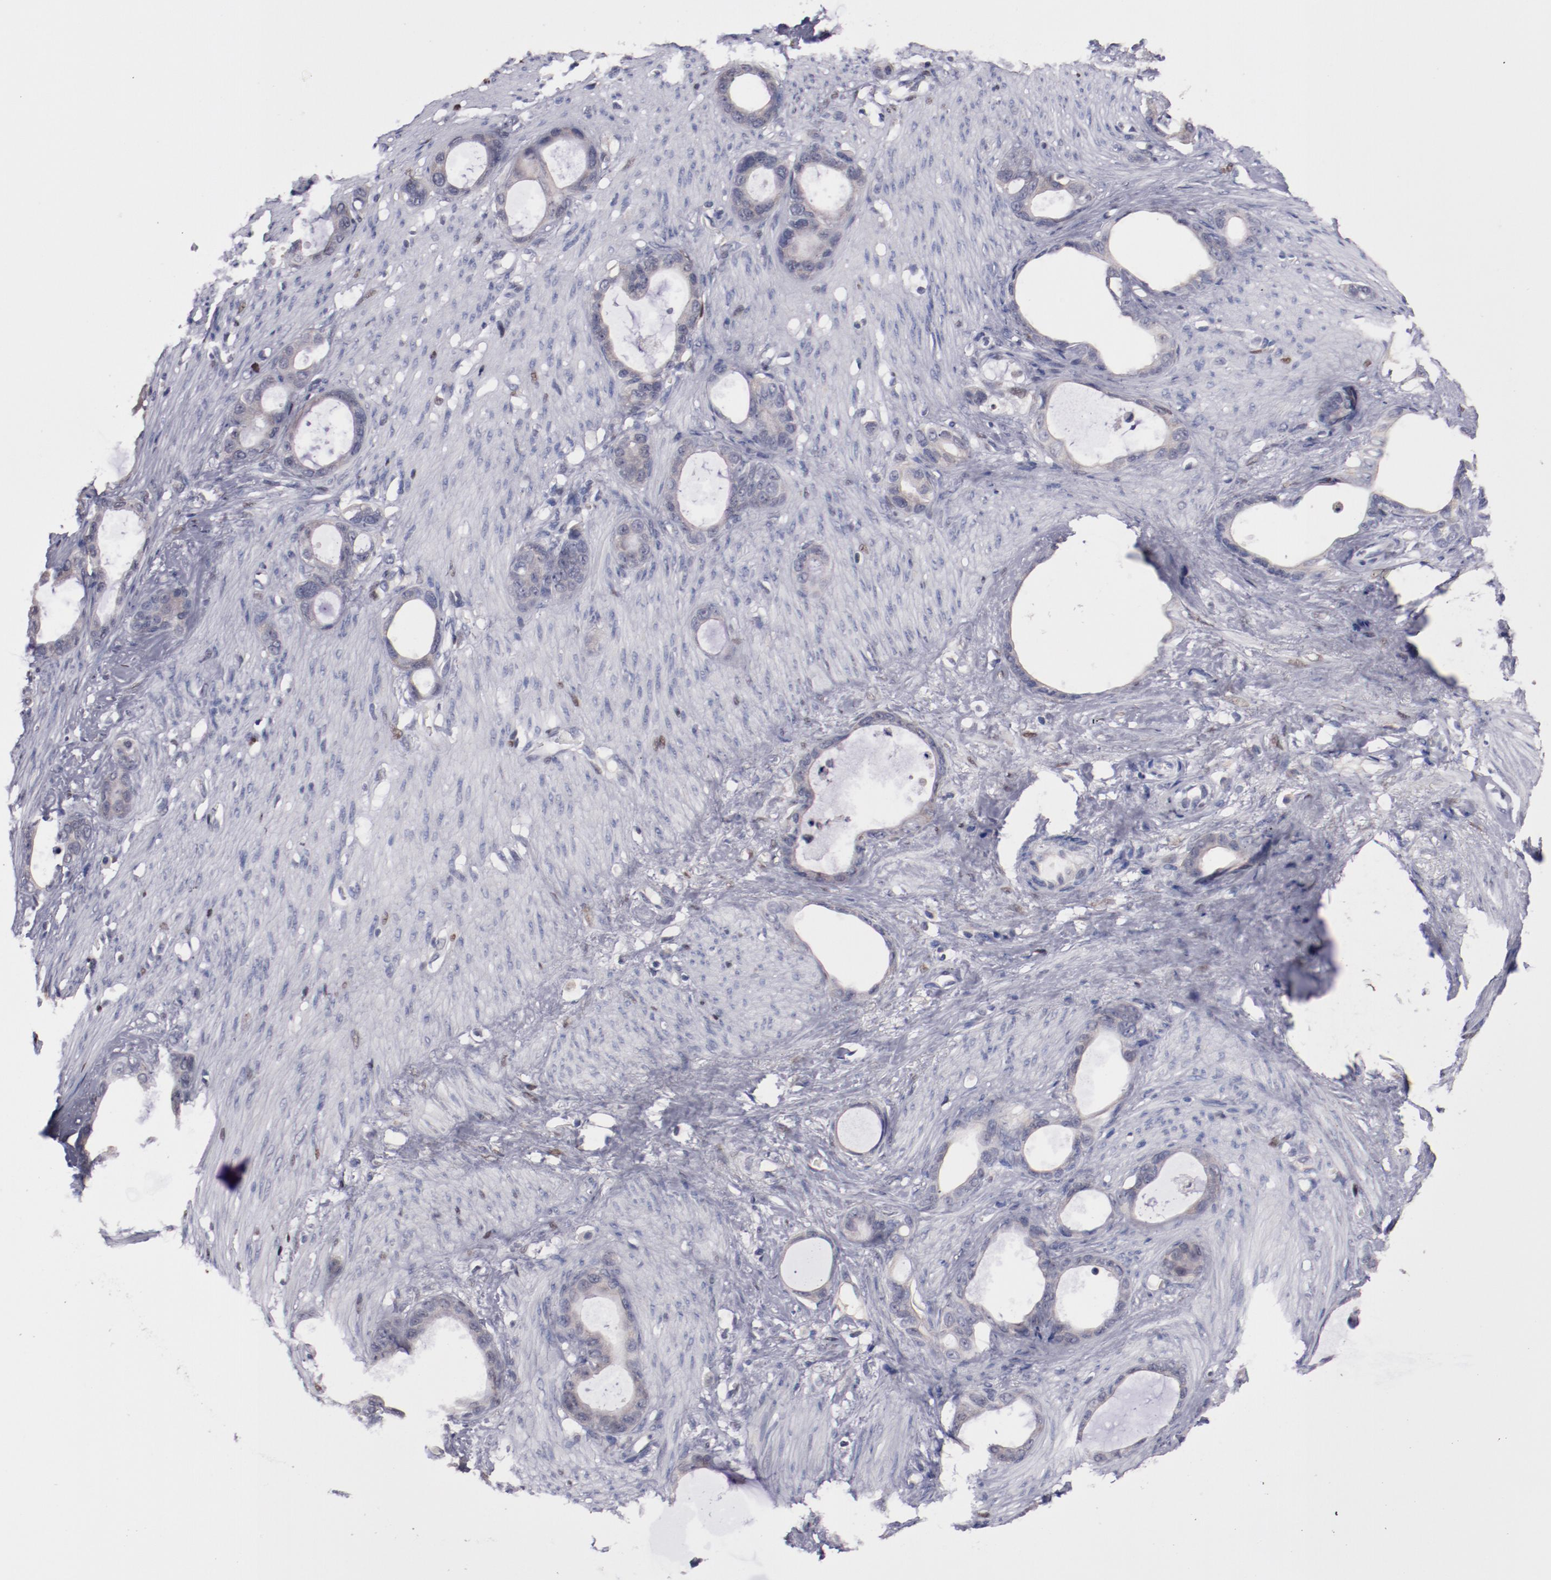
{"staining": {"intensity": "weak", "quantity": "25%-75%", "location": "cytoplasmic/membranous"}, "tissue": "stomach cancer", "cell_type": "Tumor cells", "image_type": "cancer", "snomed": [{"axis": "morphology", "description": "Adenocarcinoma, NOS"}, {"axis": "topography", "description": "Stomach"}], "caption": "A low amount of weak cytoplasmic/membranous expression is present in about 25%-75% of tumor cells in stomach cancer tissue.", "gene": "FAM81A", "patient": {"sex": "female", "age": 75}}